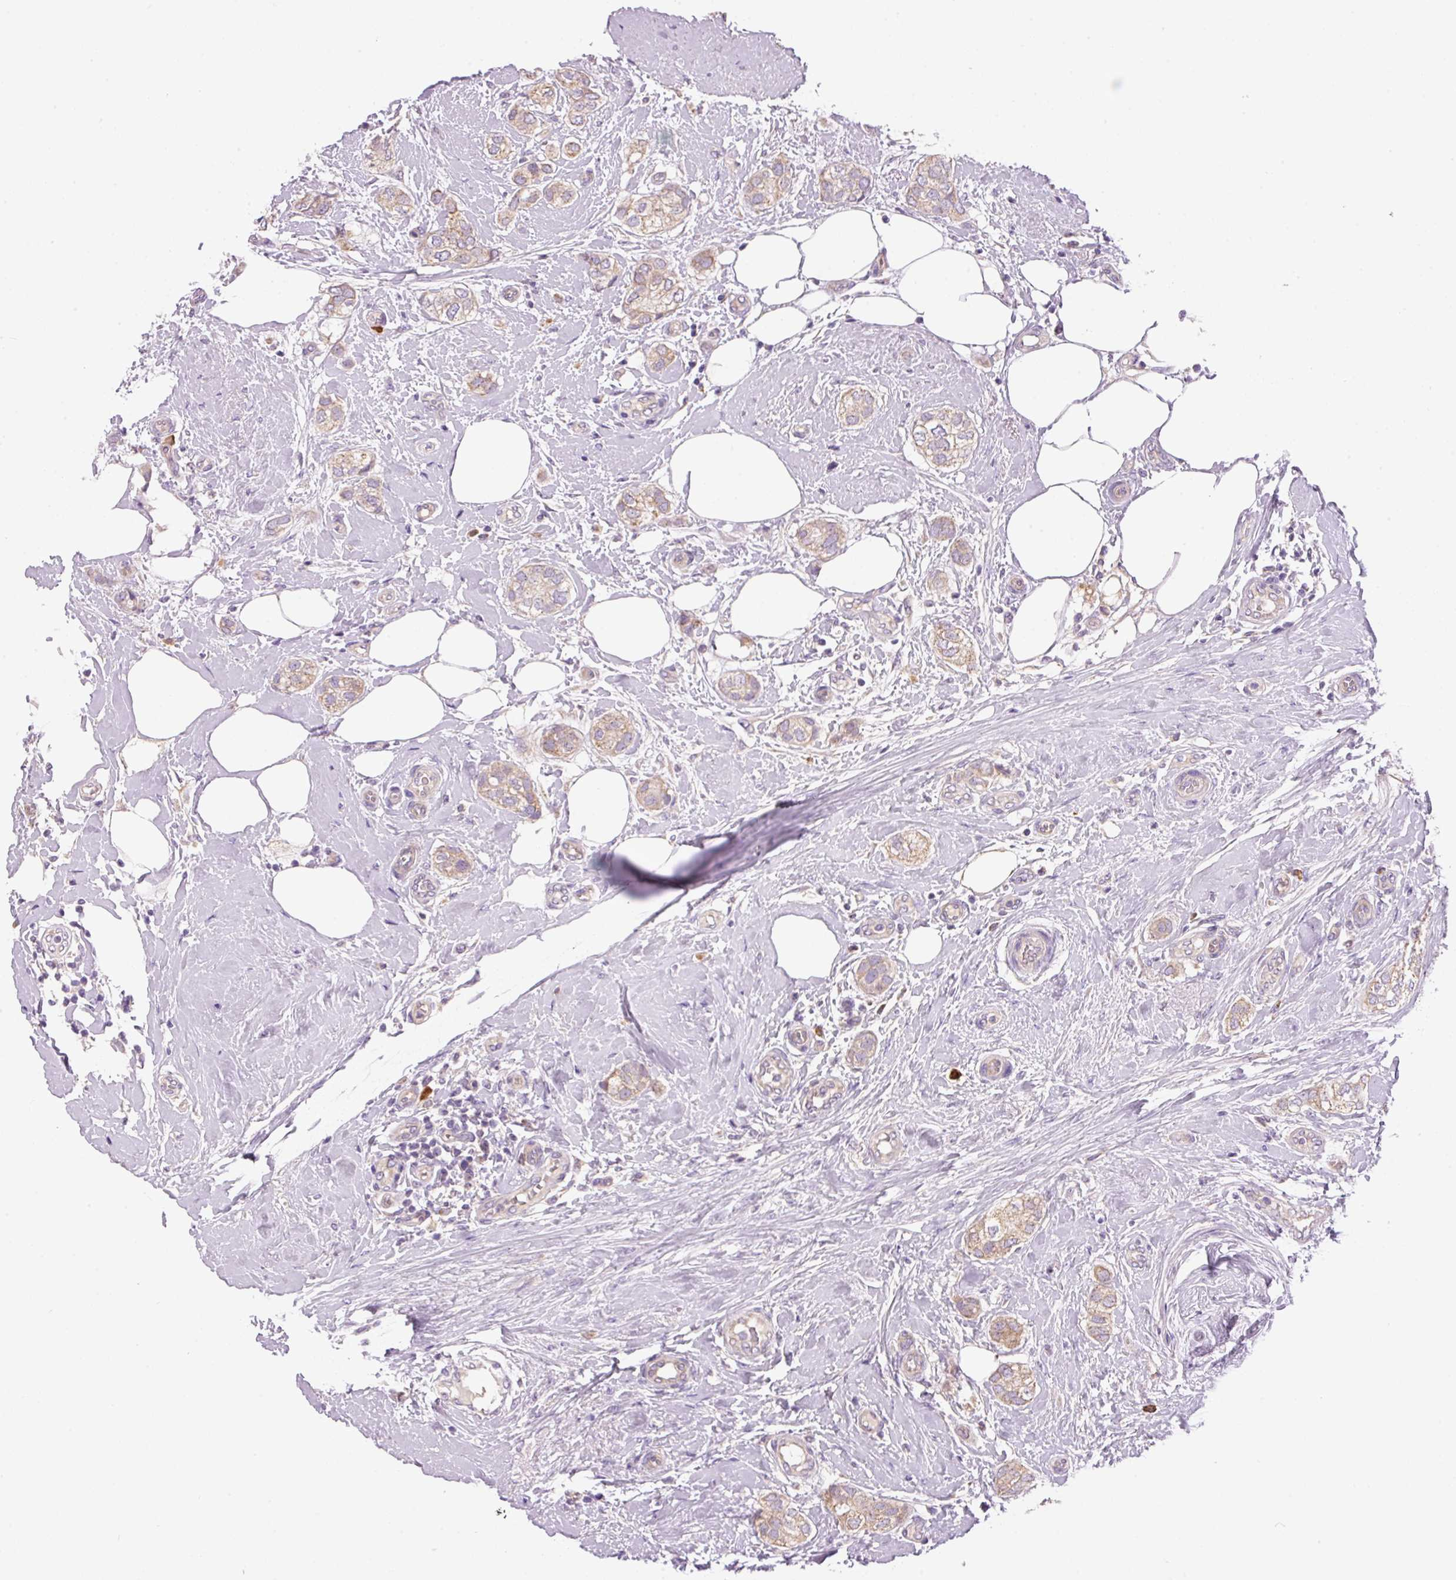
{"staining": {"intensity": "weak", "quantity": ">75%", "location": "cytoplasmic/membranous"}, "tissue": "breast cancer", "cell_type": "Tumor cells", "image_type": "cancer", "snomed": [{"axis": "morphology", "description": "Duct carcinoma"}, {"axis": "topography", "description": "Breast"}], "caption": "Breast cancer (intraductal carcinoma) tissue reveals weak cytoplasmic/membranous positivity in about >75% of tumor cells", "gene": "PNPLA5", "patient": {"sex": "female", "age": 73}}